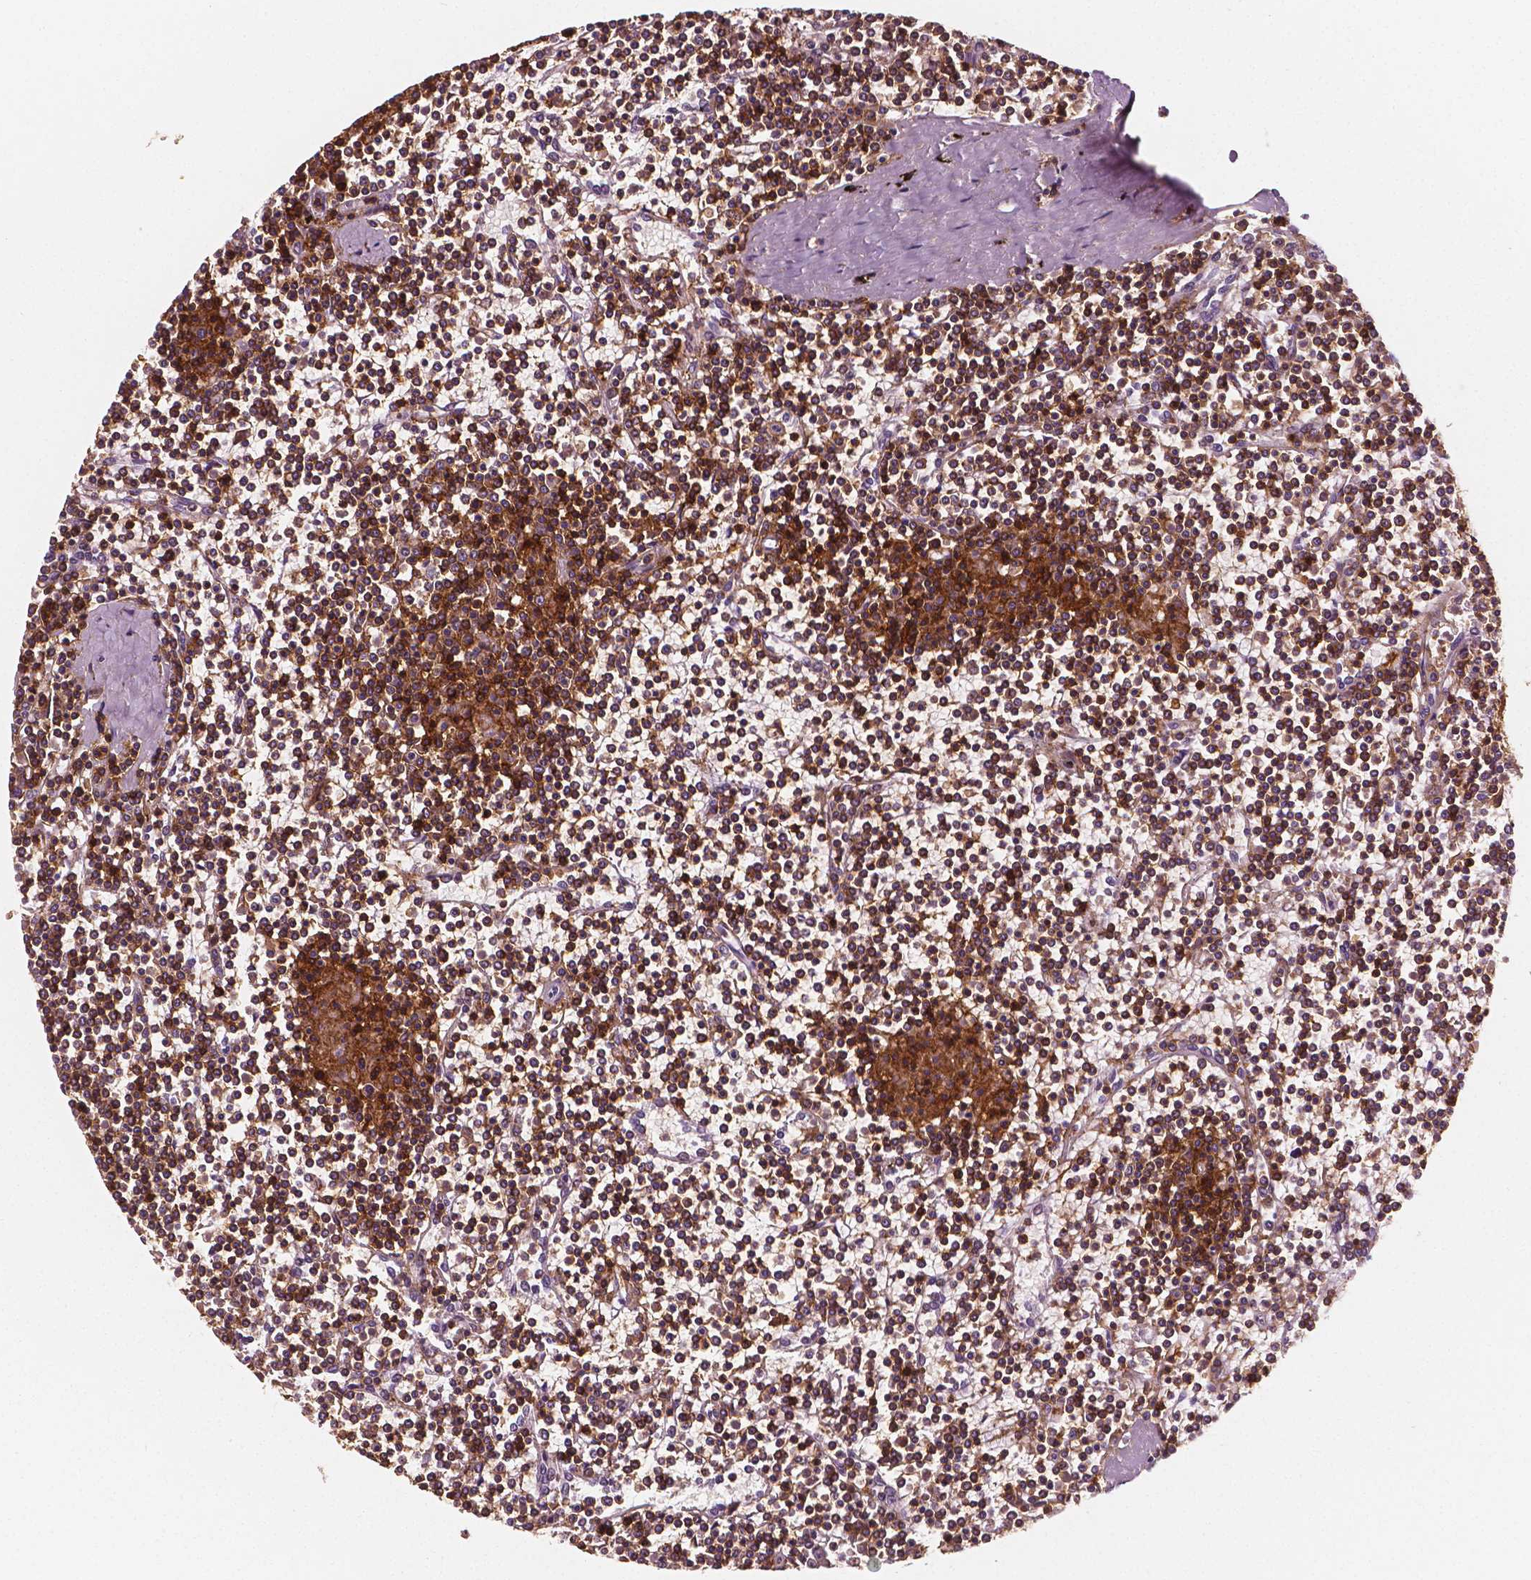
{"staining": {"intensity": "strong", "quantity": ">75%", "location": "cytoplasmic/membranous"}, "tissue": "lymphoma", "cell_type": "Tumor cells", "image_type": "cancer", "snomed": [{"axis": "morphology", "description": "Malignant lymphoma, non-Hodgkin's type, Low grade"}, {"axis": "topography", "description": "Spleen"}], "caption": "Lymphoma tissue exhibits strong cytoplasmic/membranous expression in approximately >75% of tumor cells", "gene": "PTPRC", "patient": {"sex": "female", "age": 19}}